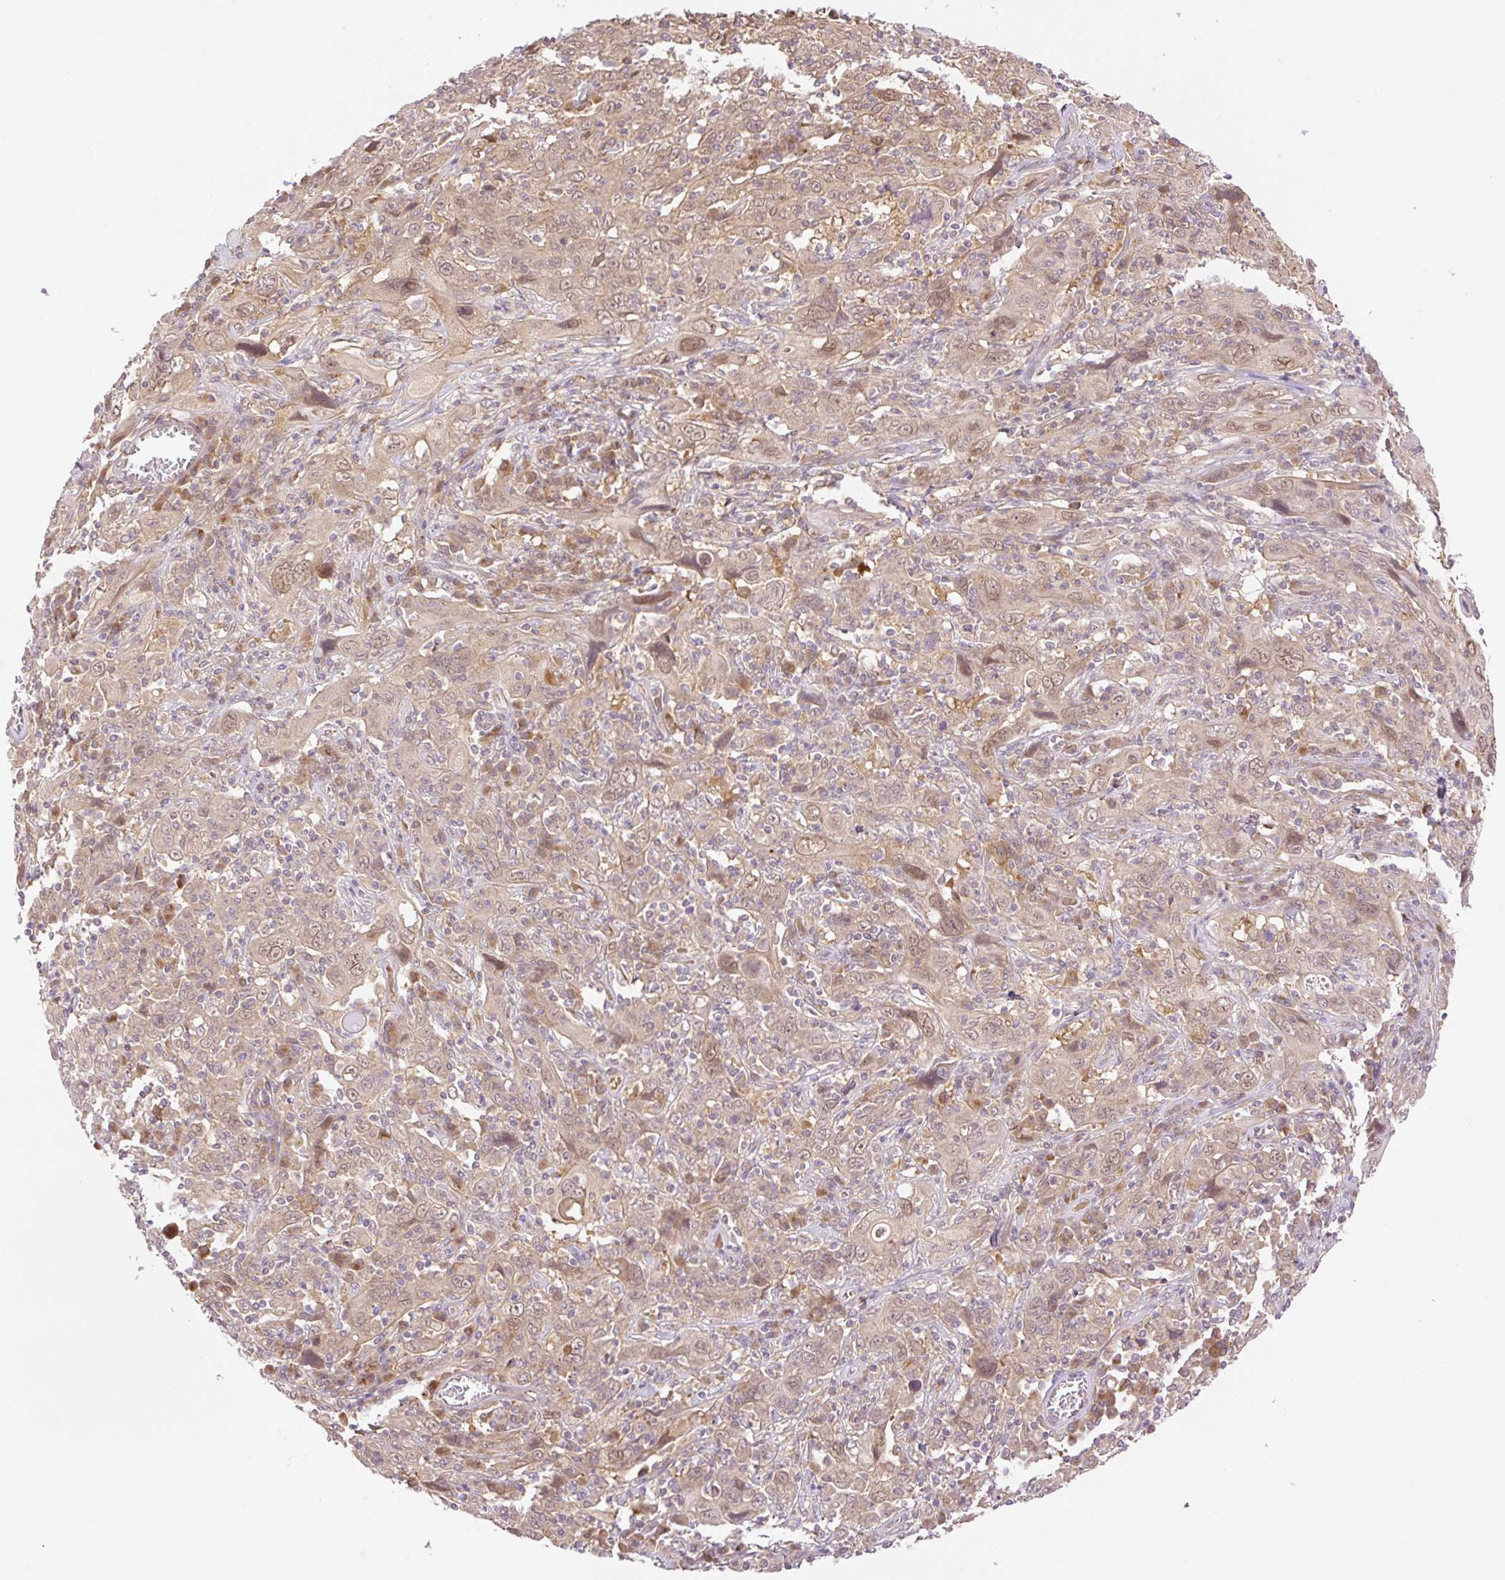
{"staining": {"intensity": "weak", "quantity": ">75%", "location": "cytoplasmic/membranous,nuclear"}, "tissue": "cervical cancer", "cell_type": "Tumor cells", "image_type": "cancer", "snomed": [{"axis": "morphology", "description": "Squamous cell carcinoma, NOS"}, {"axis": "topography", "description": "Cervix"}], "caption": "There is low levels of weak cytoplasmic/membranous and nuclear staining in tumor cells of cervical cancer (squamous cell carcinoma), as demonstrated by immunohistochemical staining (brown color).", "gene": "VPS25", "patient": {"sex": "female", "age": 46}}